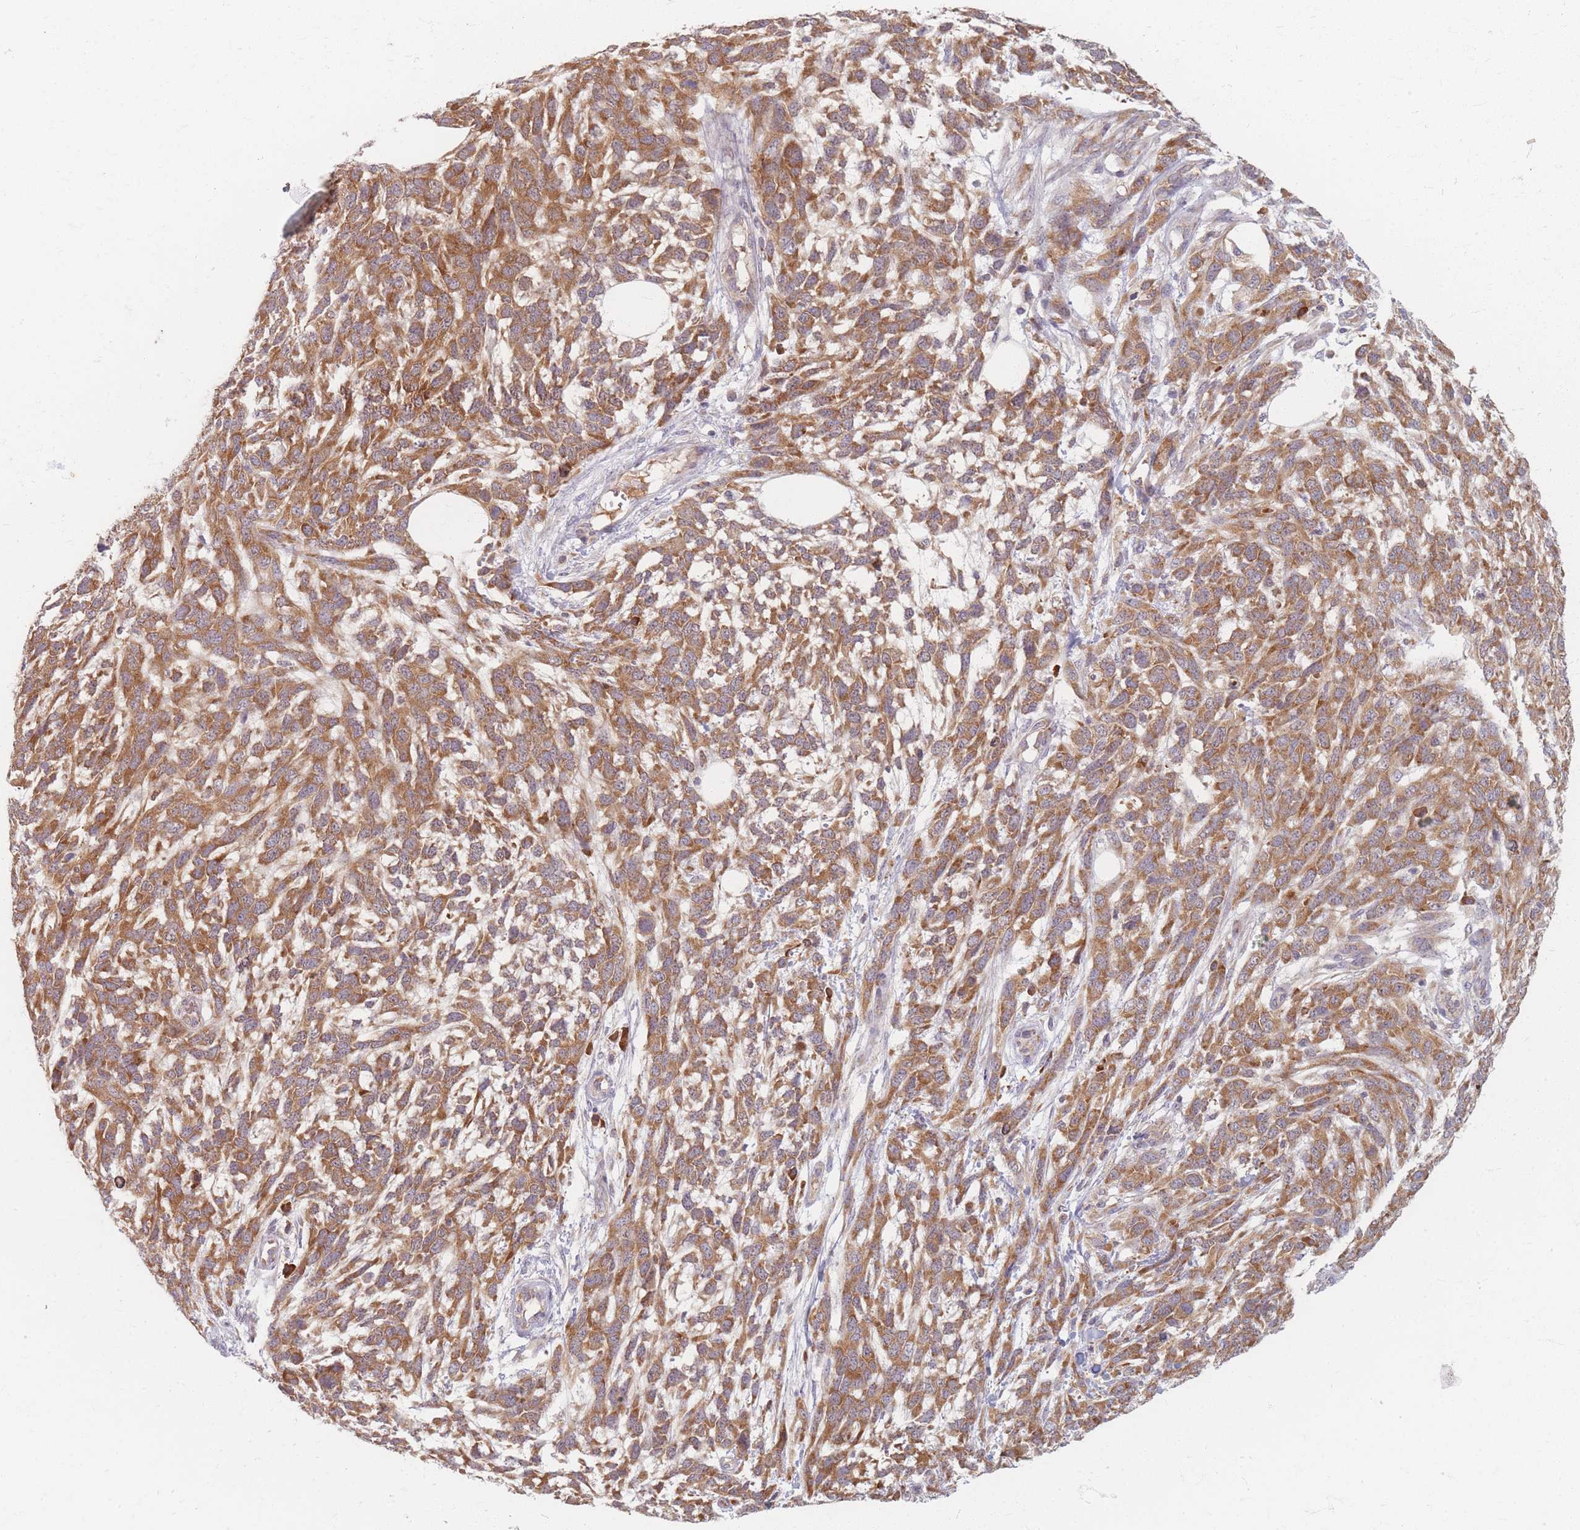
{"staining": {"intensity": "moderate", "quantity": ">75%", "location": "cytoplasmic/membranous"}, "tissue": "melanoma", "cell_type": "Tumor cells", "image_type": "cancer", "snomed": [{"axis": "morphology", "description": "Normal morphology"}, {"axis": "morphology", "description": "Malignant melanoma, NOS"}, {"axis": "topography", "description": "Skin"}], "caption": "This is a histology image of immunohistochemistry staining of malignant melanoma, which shows moderate expression in the cytoplasmic/membranous of tumor cells.", "gene": "SMIM14", "patient": {"sex": "female", "age": 72}}